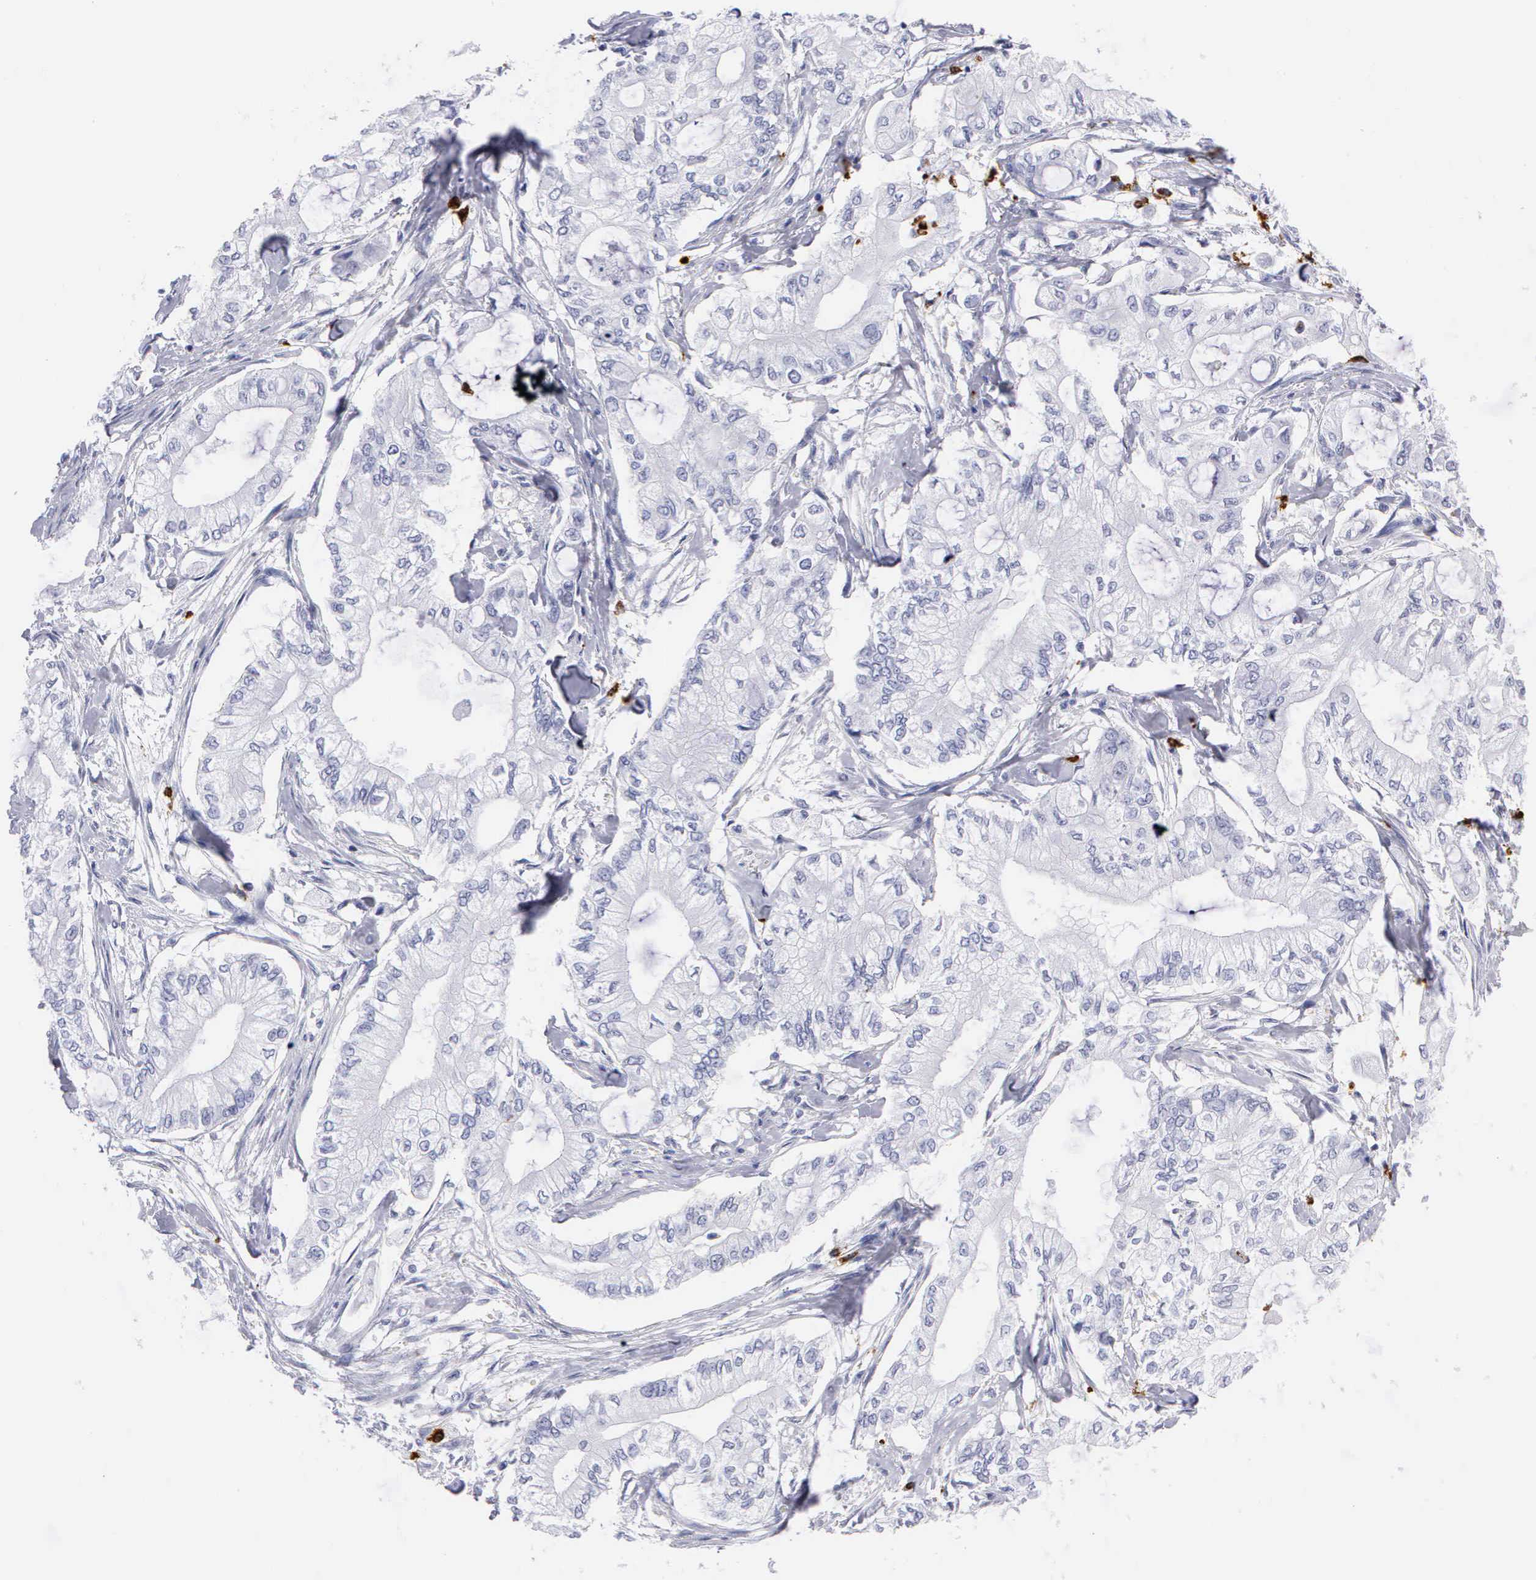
{"staining": {"intensity": "negative", "quantity": "none", "location": "none"}, "tissue": "pancreatic cancer", "cell_type": "Tumor cells", "image_type": "cancer", "snomed": [{"axis": "morphology", "description": "Adenocarcinoma, NOS"}, {"axis": "topography", "description": "Pancreas"}], "caption": "IHC of human adenocarcinoma (pancreatic) displays no expression in tumor cells.", "gene": "CTSG", "patient": {"sex": "male", "age": 79}}